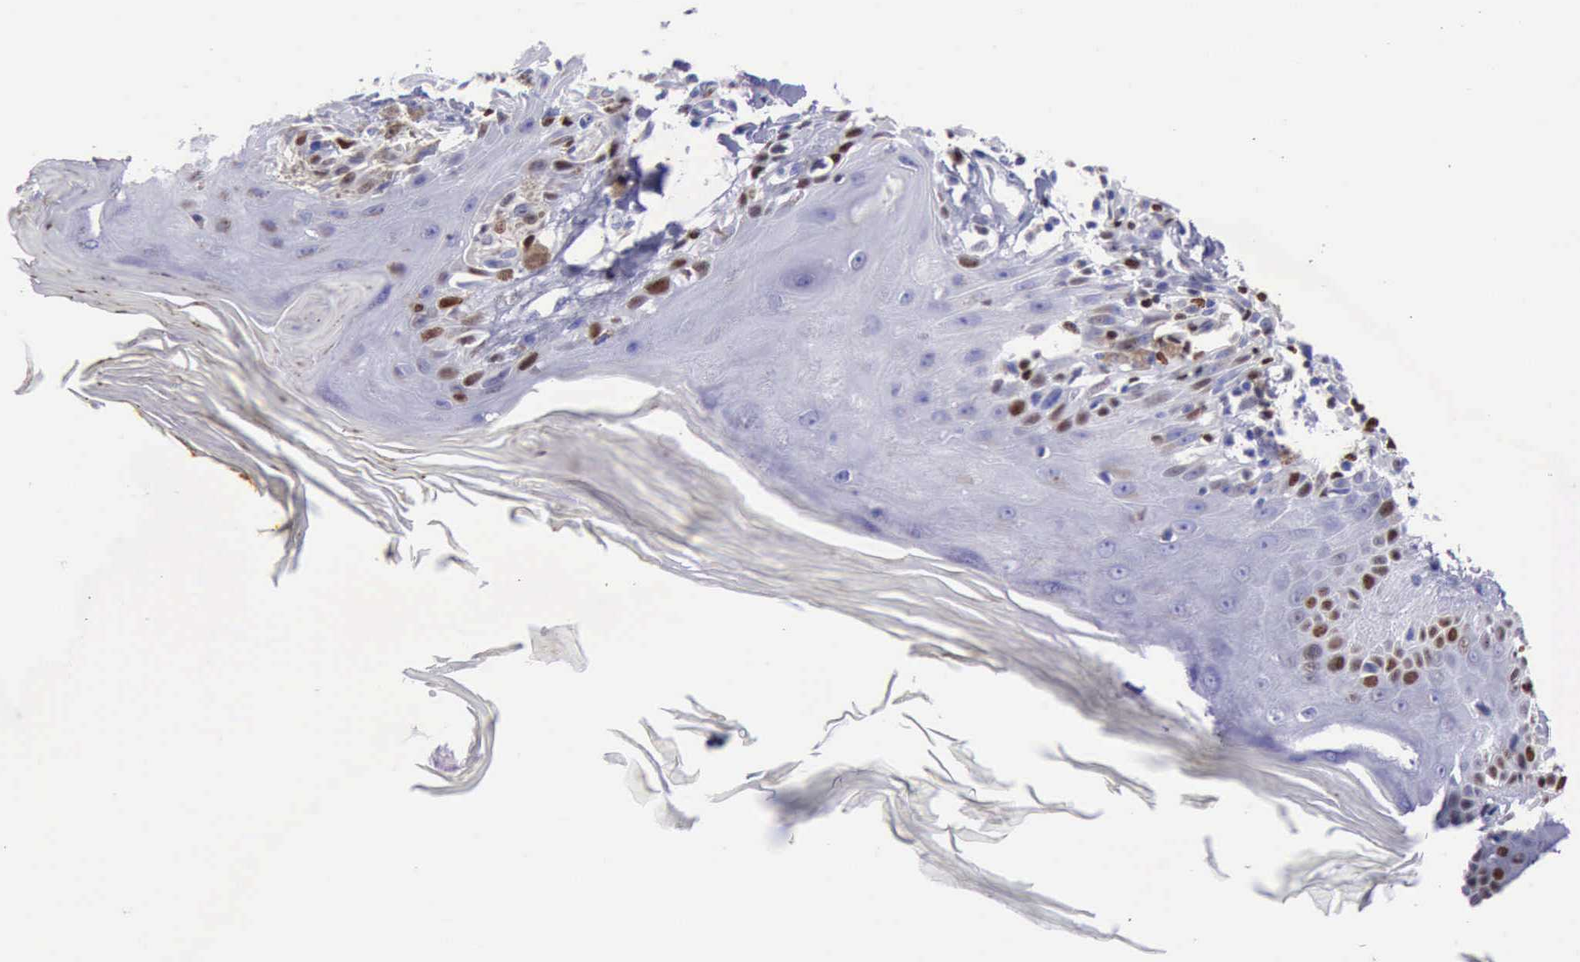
{"staining": {"intensity": "strong", "quantity": ">75%", "location": "nuclear"}, "tissue": "melanoma", "cell_type": "Tumor cells", "image_type": "cancer", "snomed": [{"axis": "morphology", "description": "Malignant melanoma, NOS"}, {"axis": "topography", "description": "Skin"}], "caption": "High-magnification brightfield microscopy of malignant melanoma stained with DAB (3,3'-diaminobenzidine) (brown) and counterstained with hematoxylin (blue). tumor cells exhibit strong nuclear positivity is present in approximately>75% of cells. The staining was performed using DAB to visualize the protein expression in brown, while the nuclei were stained in blue with hematoxylin (Magnification: 20x).", "gene": "MCM2", "patient": {"sex": "female", "age": 77}}